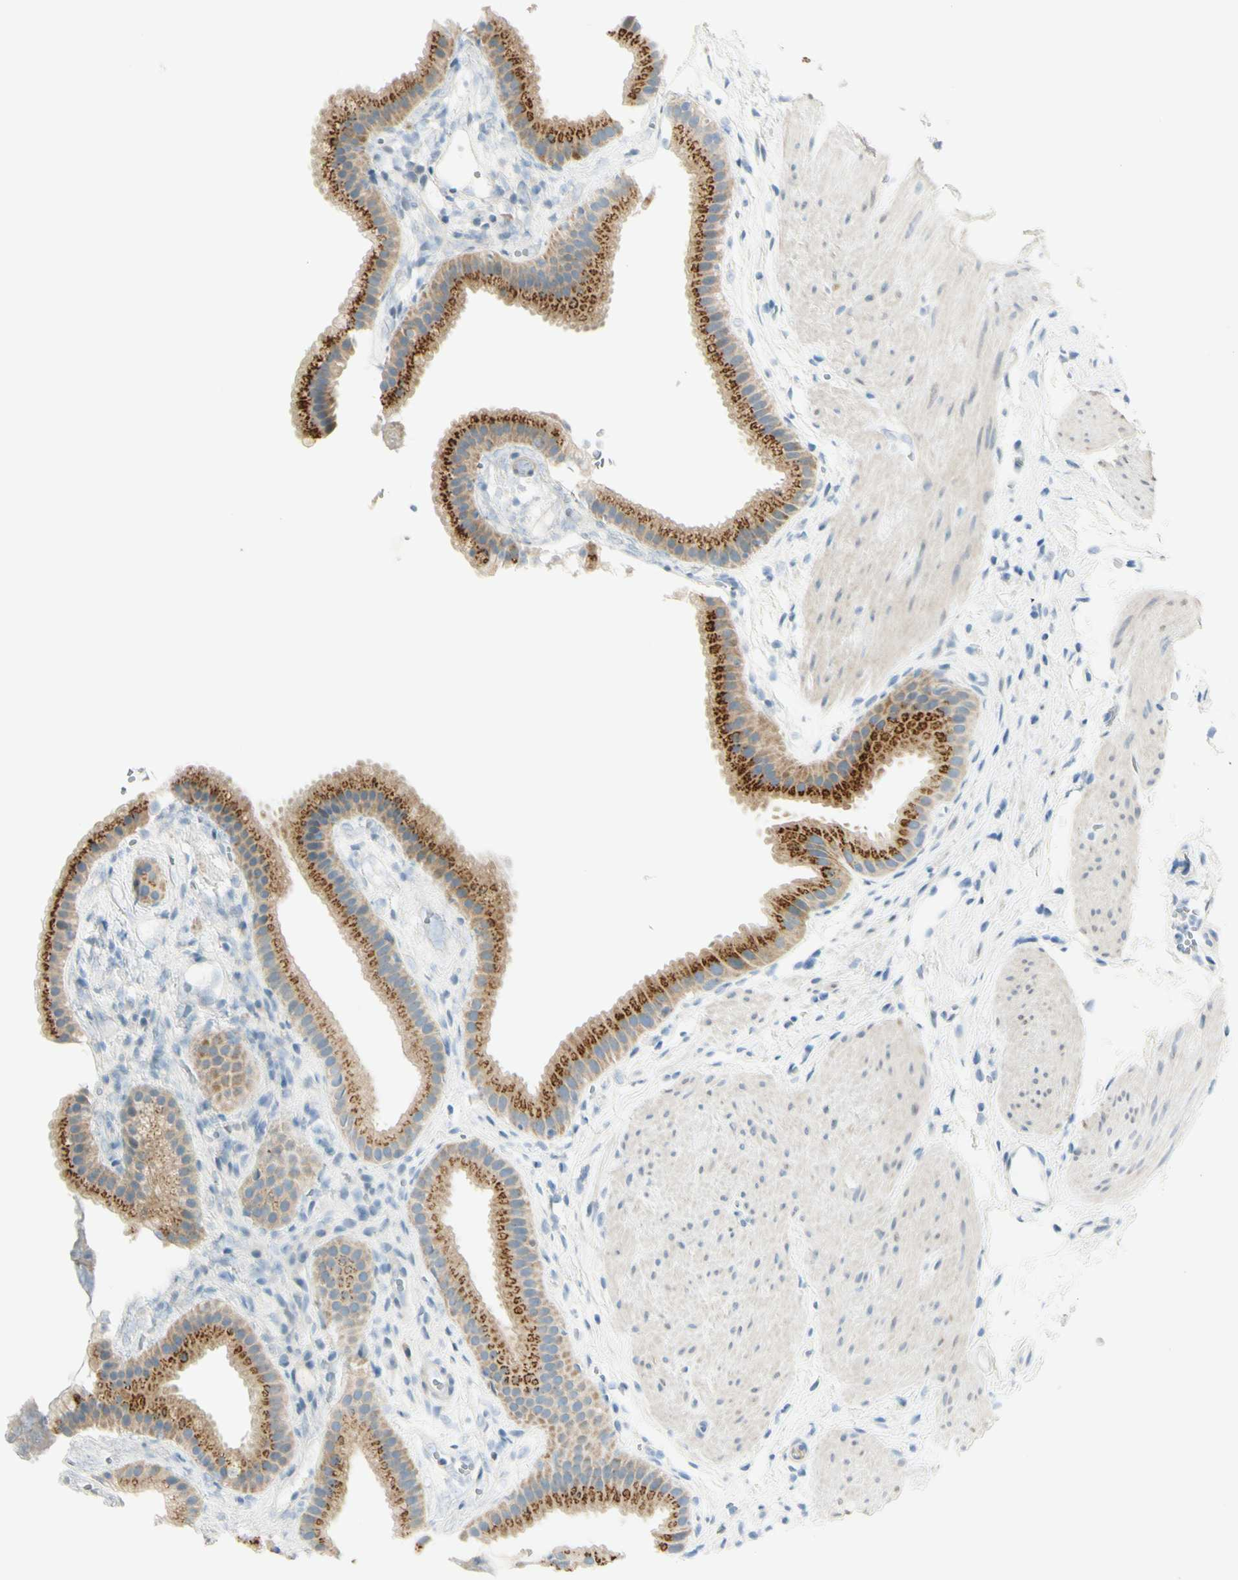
{"staining": {"intensity": "strong", "quantity": ">75%", "location": "cytoplasmic/membranous"}, "tissue": "gallbladder", "cell_type": "Glandular cells", "image_type": "normal", "snomed": [{"axis": "morphology", "description": "Normal tissue, NOS"}, {"axis": "topography", "description": "Gallbladder"}], "caption": "Gallbladder stained with DAB (3,3'-diaminobenzidine) IHC demonstrates high levels of strong cytoplasmic/membranous positivity in about >75% of glandular cells.", "gene": "GALNT5", "patient": {"sex": "female", "age": 64}}